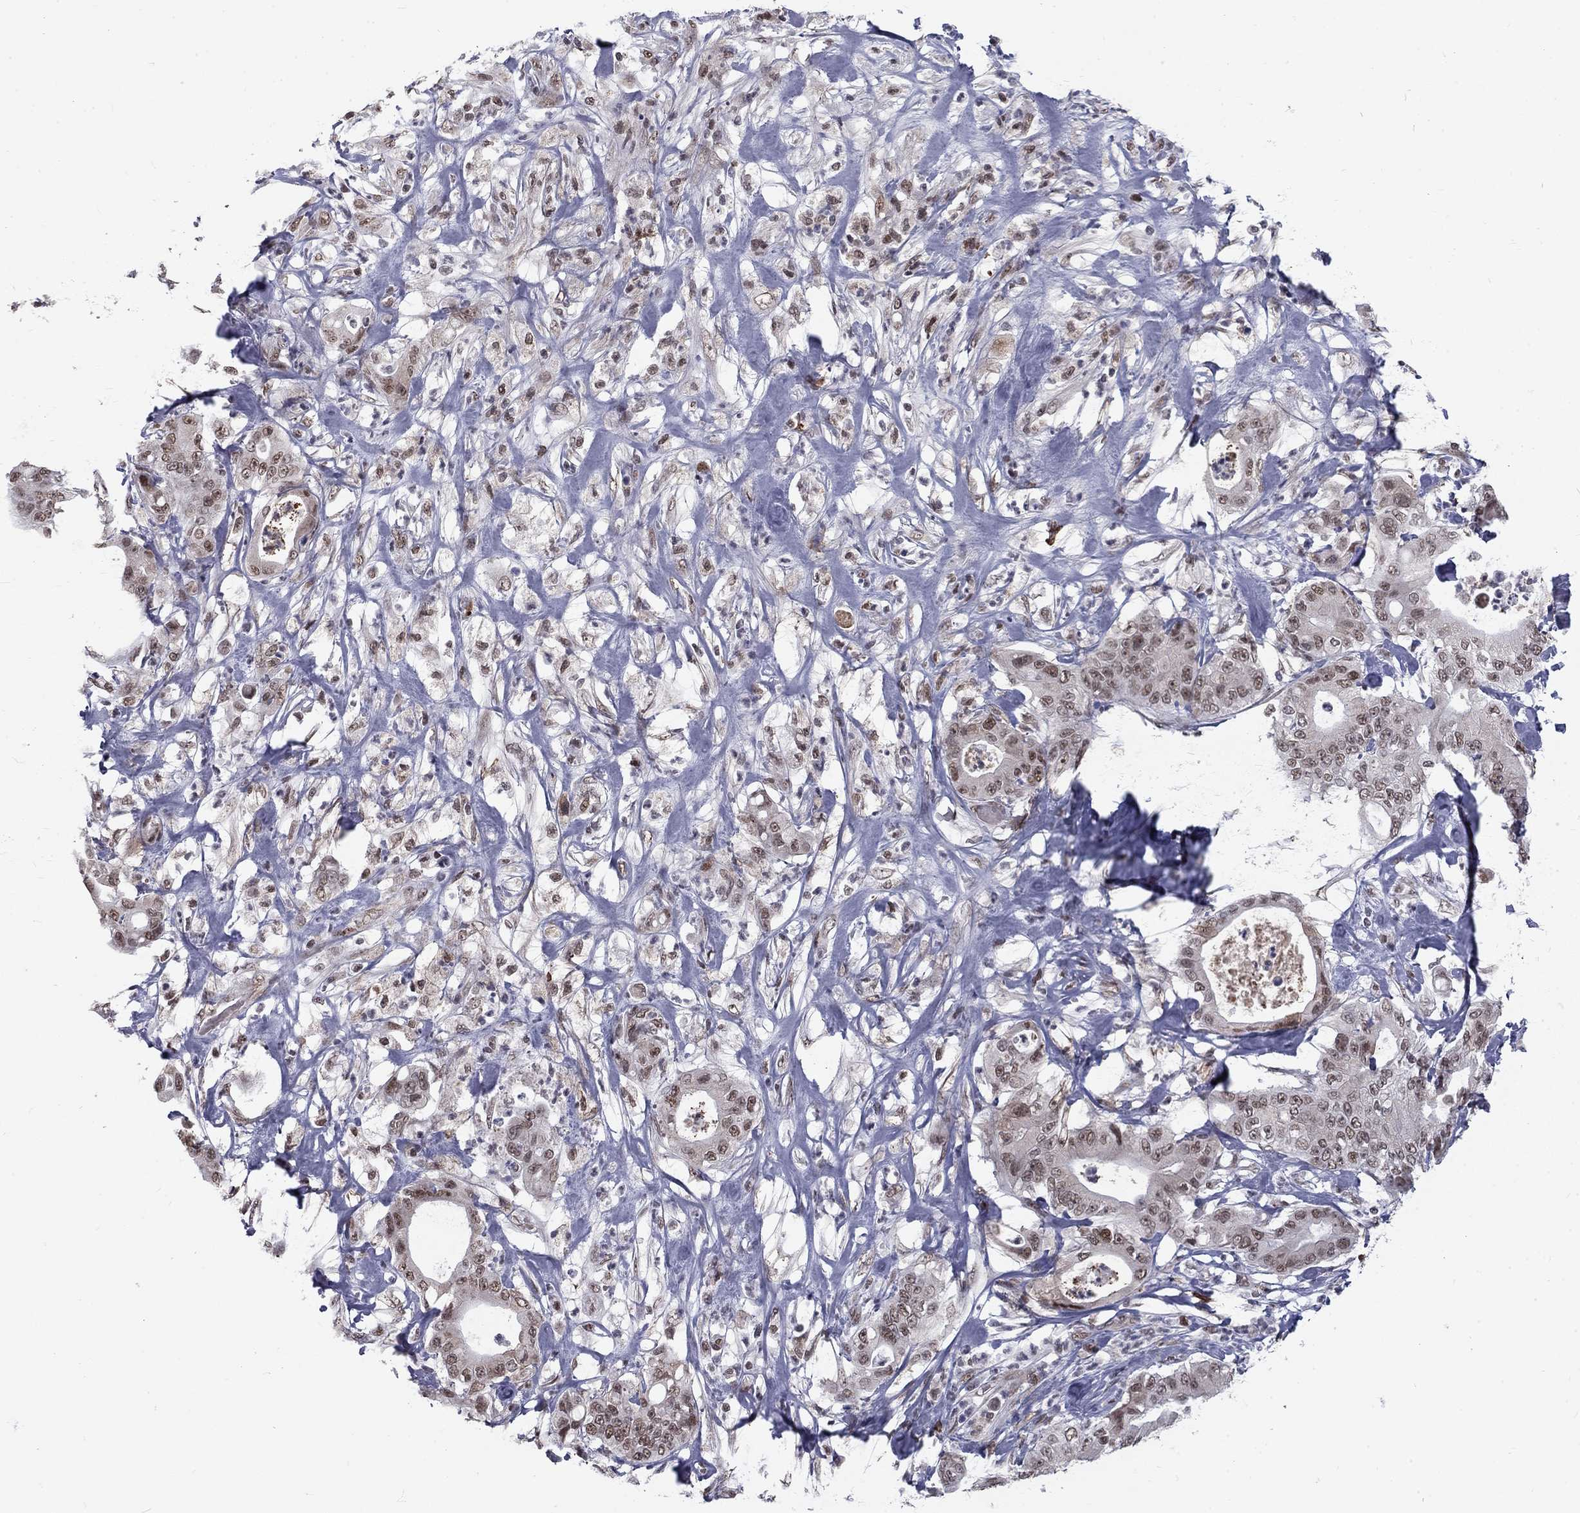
{"staining": {"intensity": "moderate", "quantity": "25%-75%", "location": "nuclear"}, "tissue": "pancreatic cancer", "cell_type": "Tumor cells", "image_type": "cancer", "snomed": [{"axis": "morphology", "description": "Adenocarcinoma, NOS"}, {"axis": "topography", "description": "Pancreas"}], "caption": "Protein expression analysis of pancreatic adenocarcinoma shows moderate nuclear positivity in approximately 25%-75% of tumor cells.", "gene": "TCEAL1", "patient": {"sex": "male", "age": 71}}